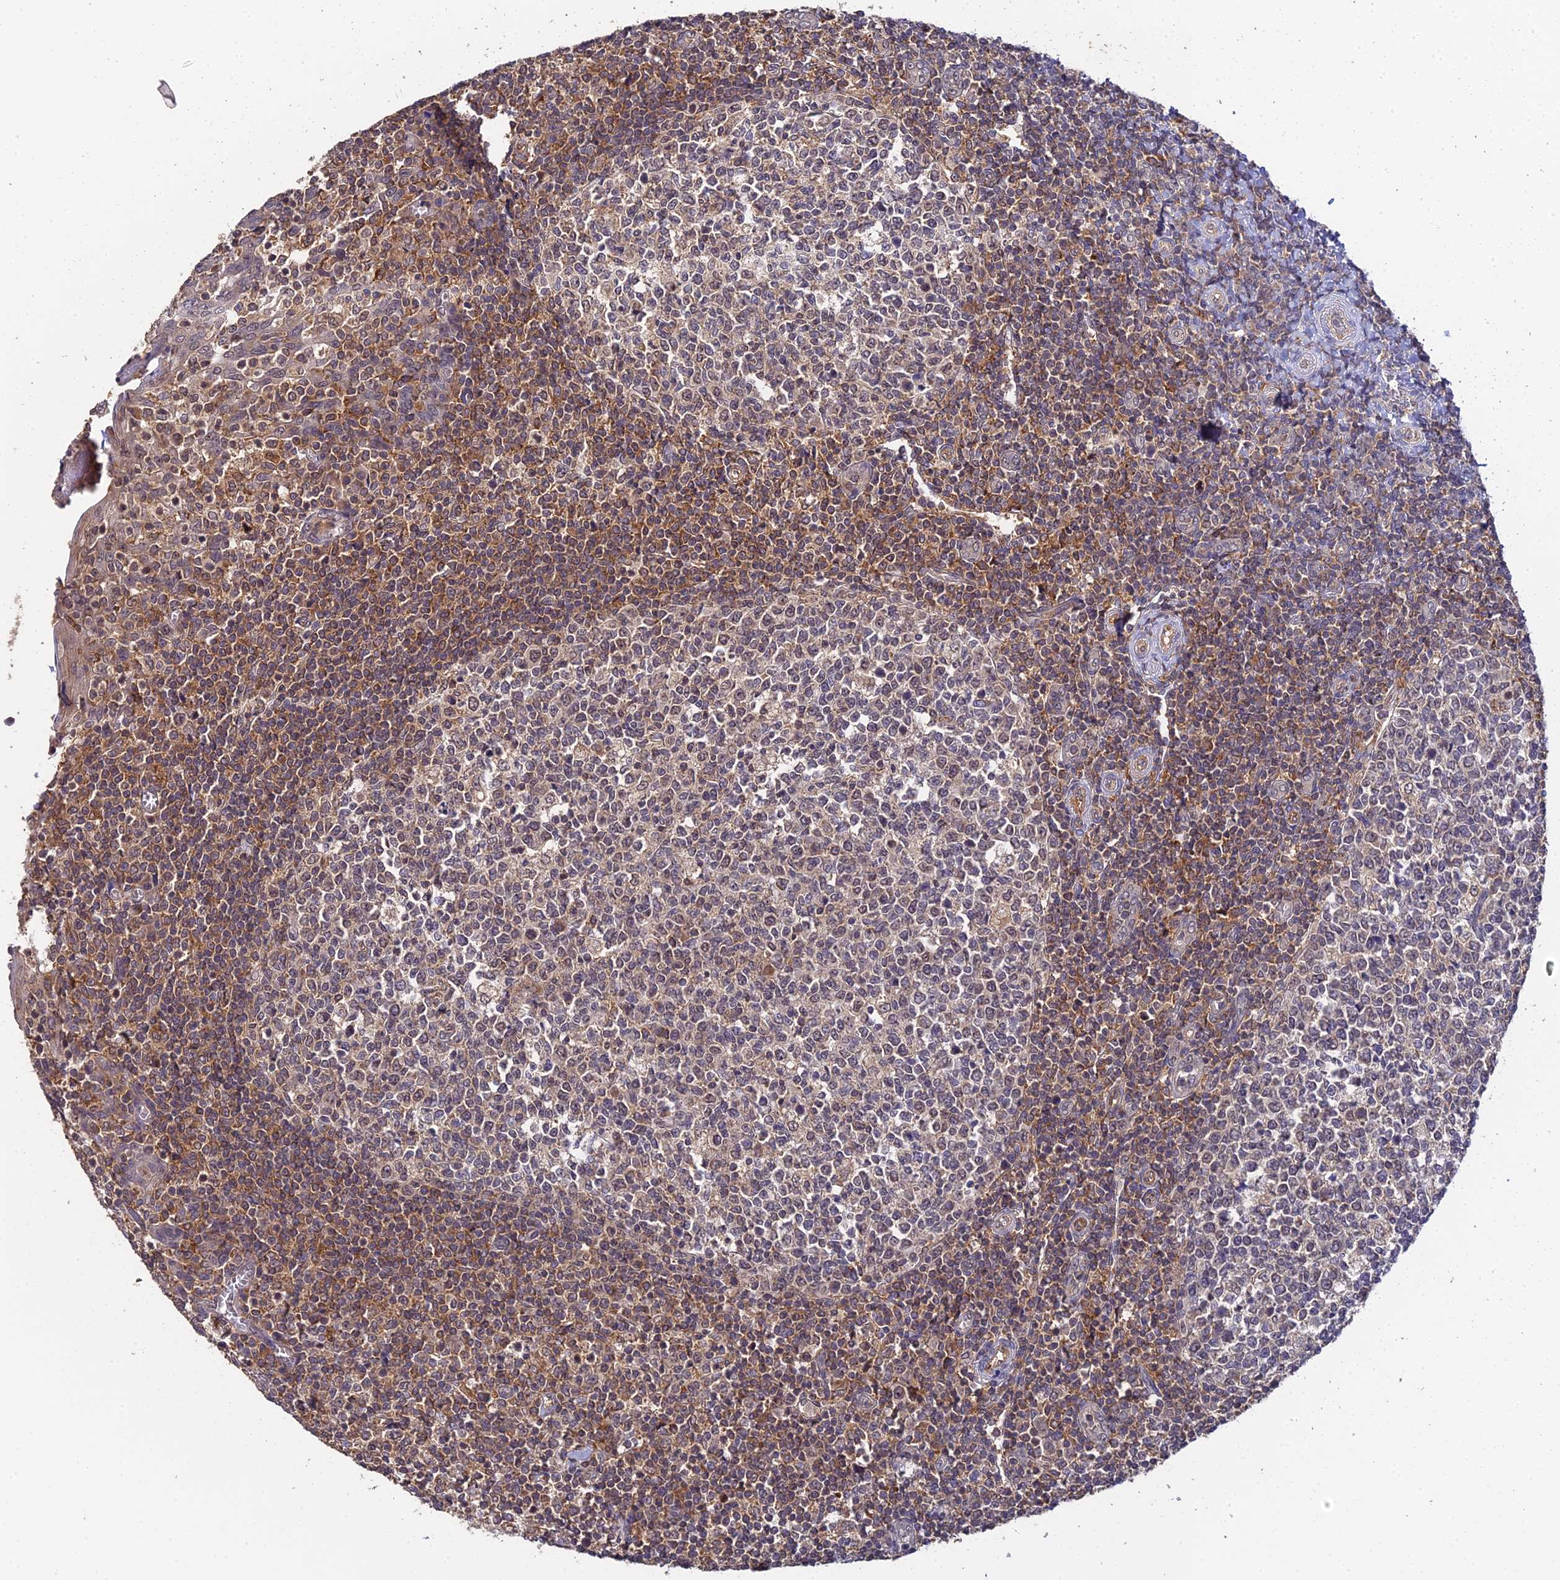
{"staining": {"intensity": "weak", "quantity": "25%-75%", "location": "cytoplasmic/membranous,nuclear"}, "tissue": "tonsil", "cell_type": "Germinal center cells", "image_type": "normal", "snomed": [{"axis": "morphology", "description": "Normal tissue, NOS"}, {"axis": "topography", "description": "Tonsil"}], "caption": "Immunohistochemistry (IHC) (DAB) staining of benign human tonsil exhibits weak cytoplasmic/membranous,nuclear protein staining in about 25%-75% of germinal center cells. The staining is performed using DAB brown chromogen to label protein expression. The nuclei are counter-stained blue using hematoxylin.", "gene": "TPRX1", "patient": {"sex": "female", "age": 19}}